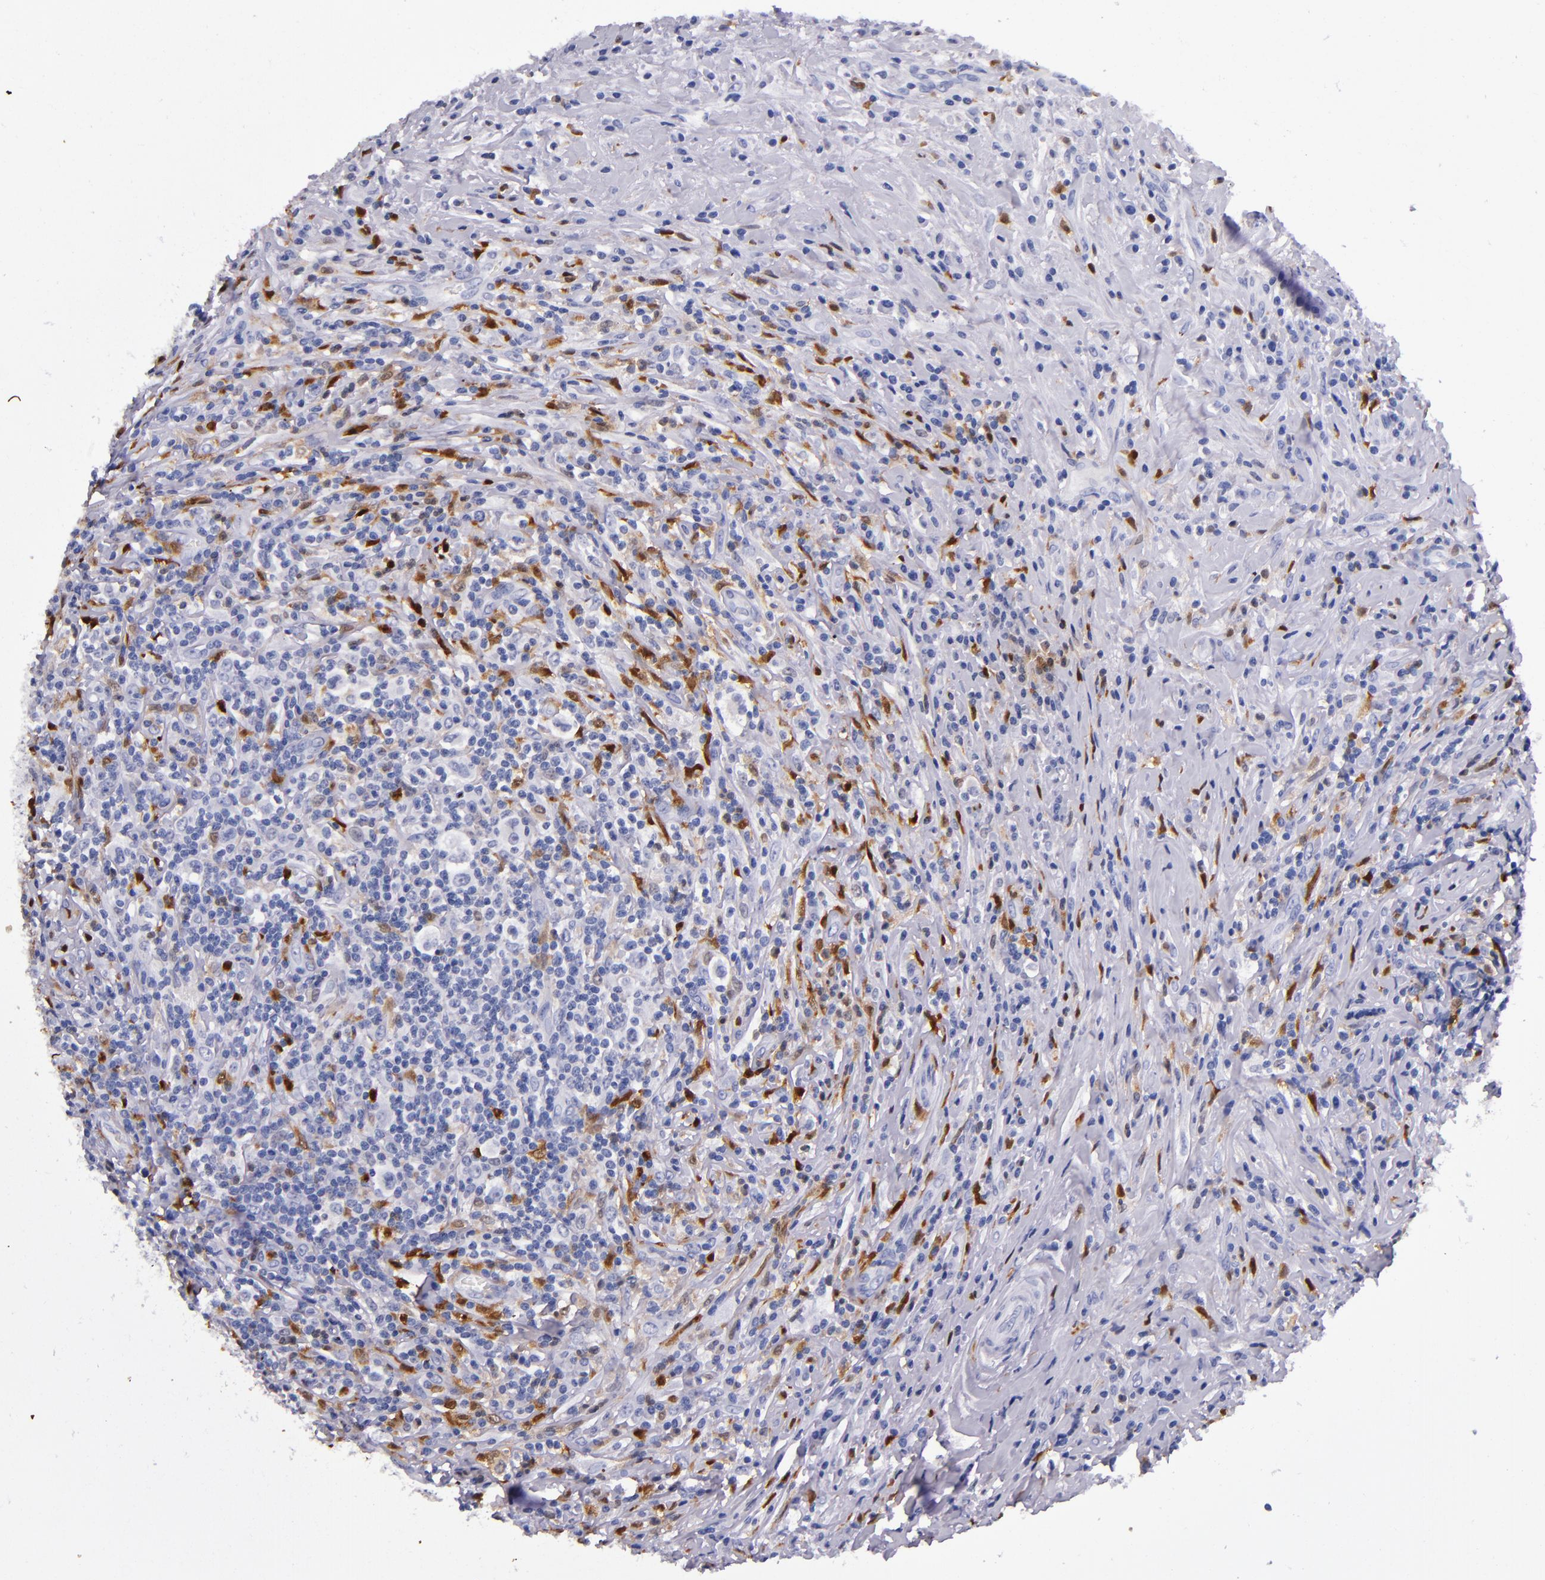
{"staining": {"intensity": "strong", "quantity": "<25%", "location": "cytoplasmic/membranous,nuclear"}, "tissue": "lymphoma", "cell_type": "Tumor cells", "image_type": "cancer", "snomed": [{"axis": "morphology", "description": "Hodgkin's disease, NOS"}, {"axis": "topography", "description": "Lymph node"}], "caption": "The immunohistochemical stain shows strong cytoplasmic/membranous and nuclear staining in tumor cells of Hodgkin's disease tissue.", "gene": "S100A8", "patient": {"sex": "female", "age": 25}}